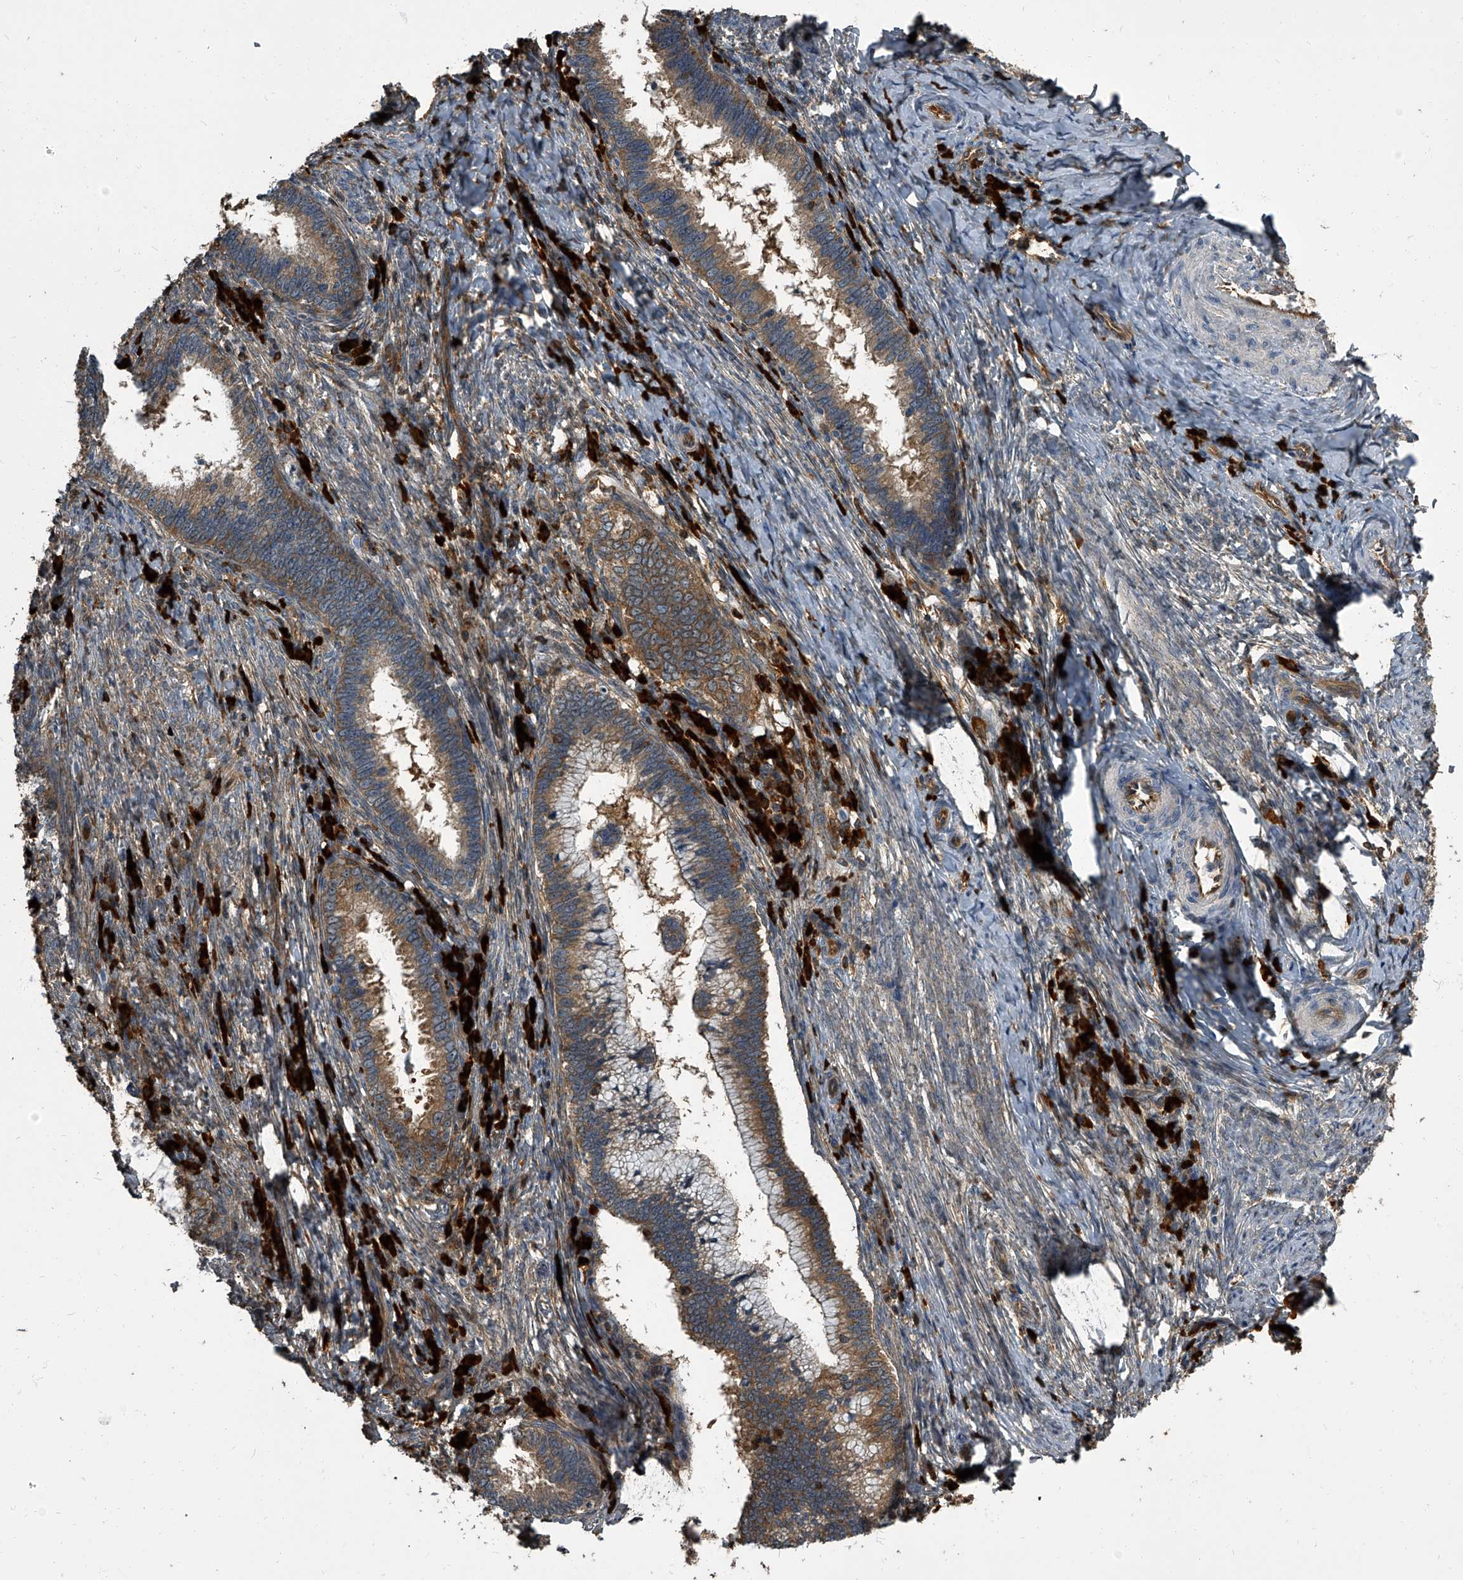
{"staining": {"intensity": "moderate", "quantity": ">75%", "location": "cytoplasmic/membranous"}, "tissue": "cervical cancer", "cell_type": "Tumor cells", "image_type": "cancer", "snomed": [{"axis": "morphology", "description": "Adenocarcinoma, NOS"}, {"axis": "topography", "description": "Cervix"}], "caption": "Cervical cancer (adenocarcinoma) stained with a protein marker exhibits moderate staining in tumor cells.", "gene": "CDV3", "patient": {"sex": "female", "age": 36}}